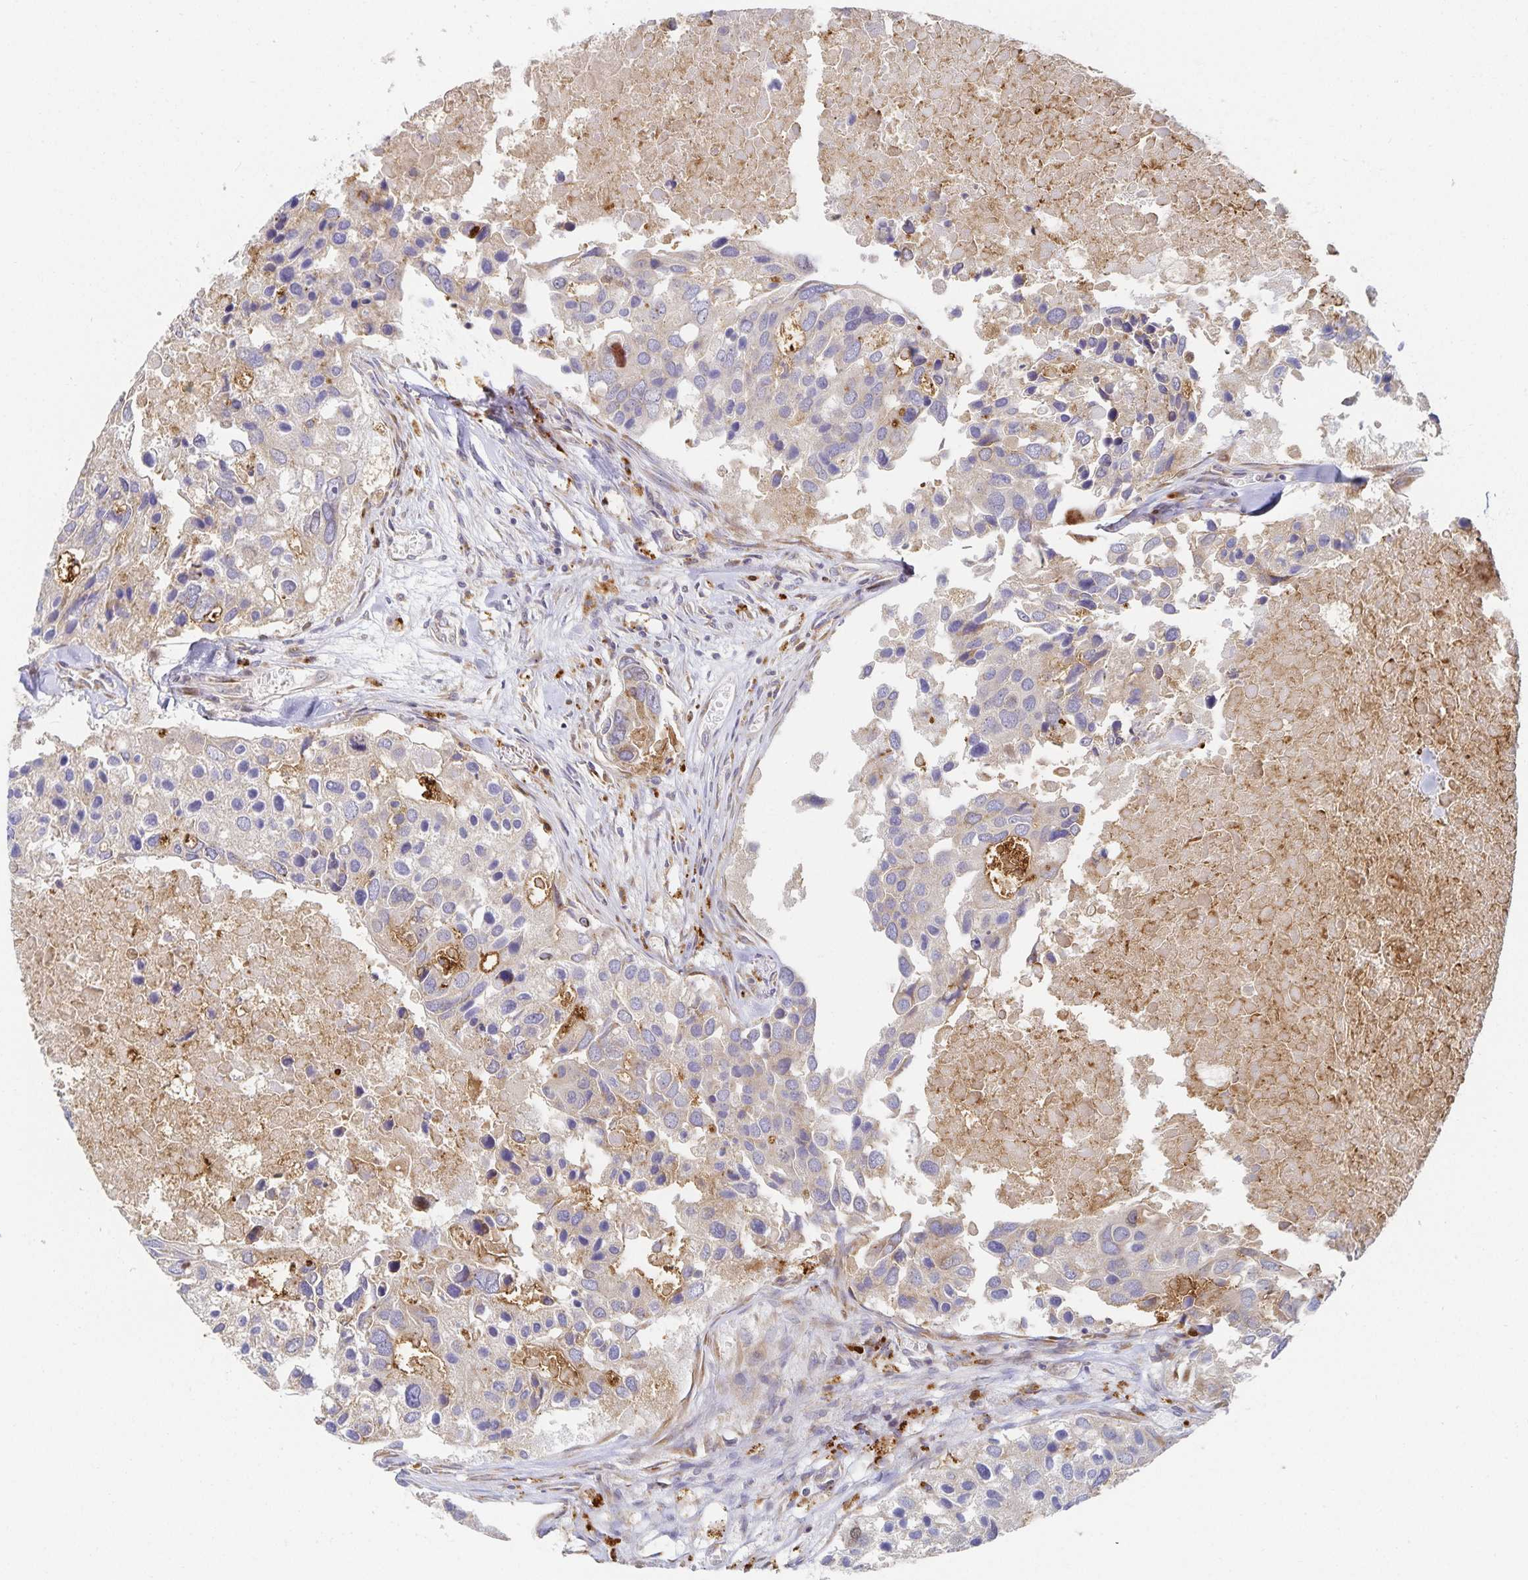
{"staining": {"intensity": "negative", "quantity": "none", "location": "none"}, "tissue": "breast cancer", "cell_type": "Tumor cells", "image_type": "cancer", "snomed": [{"axis": "morphology", "description": "Duct carcinoma"}, {"axis": "topography", "description": "Breast"}], "caption": "Protein analysis of breast cancer displays no significant expression in tumor cells.", "gene": "NOMO1", "patient": {"sex": "female", "age": 83}}